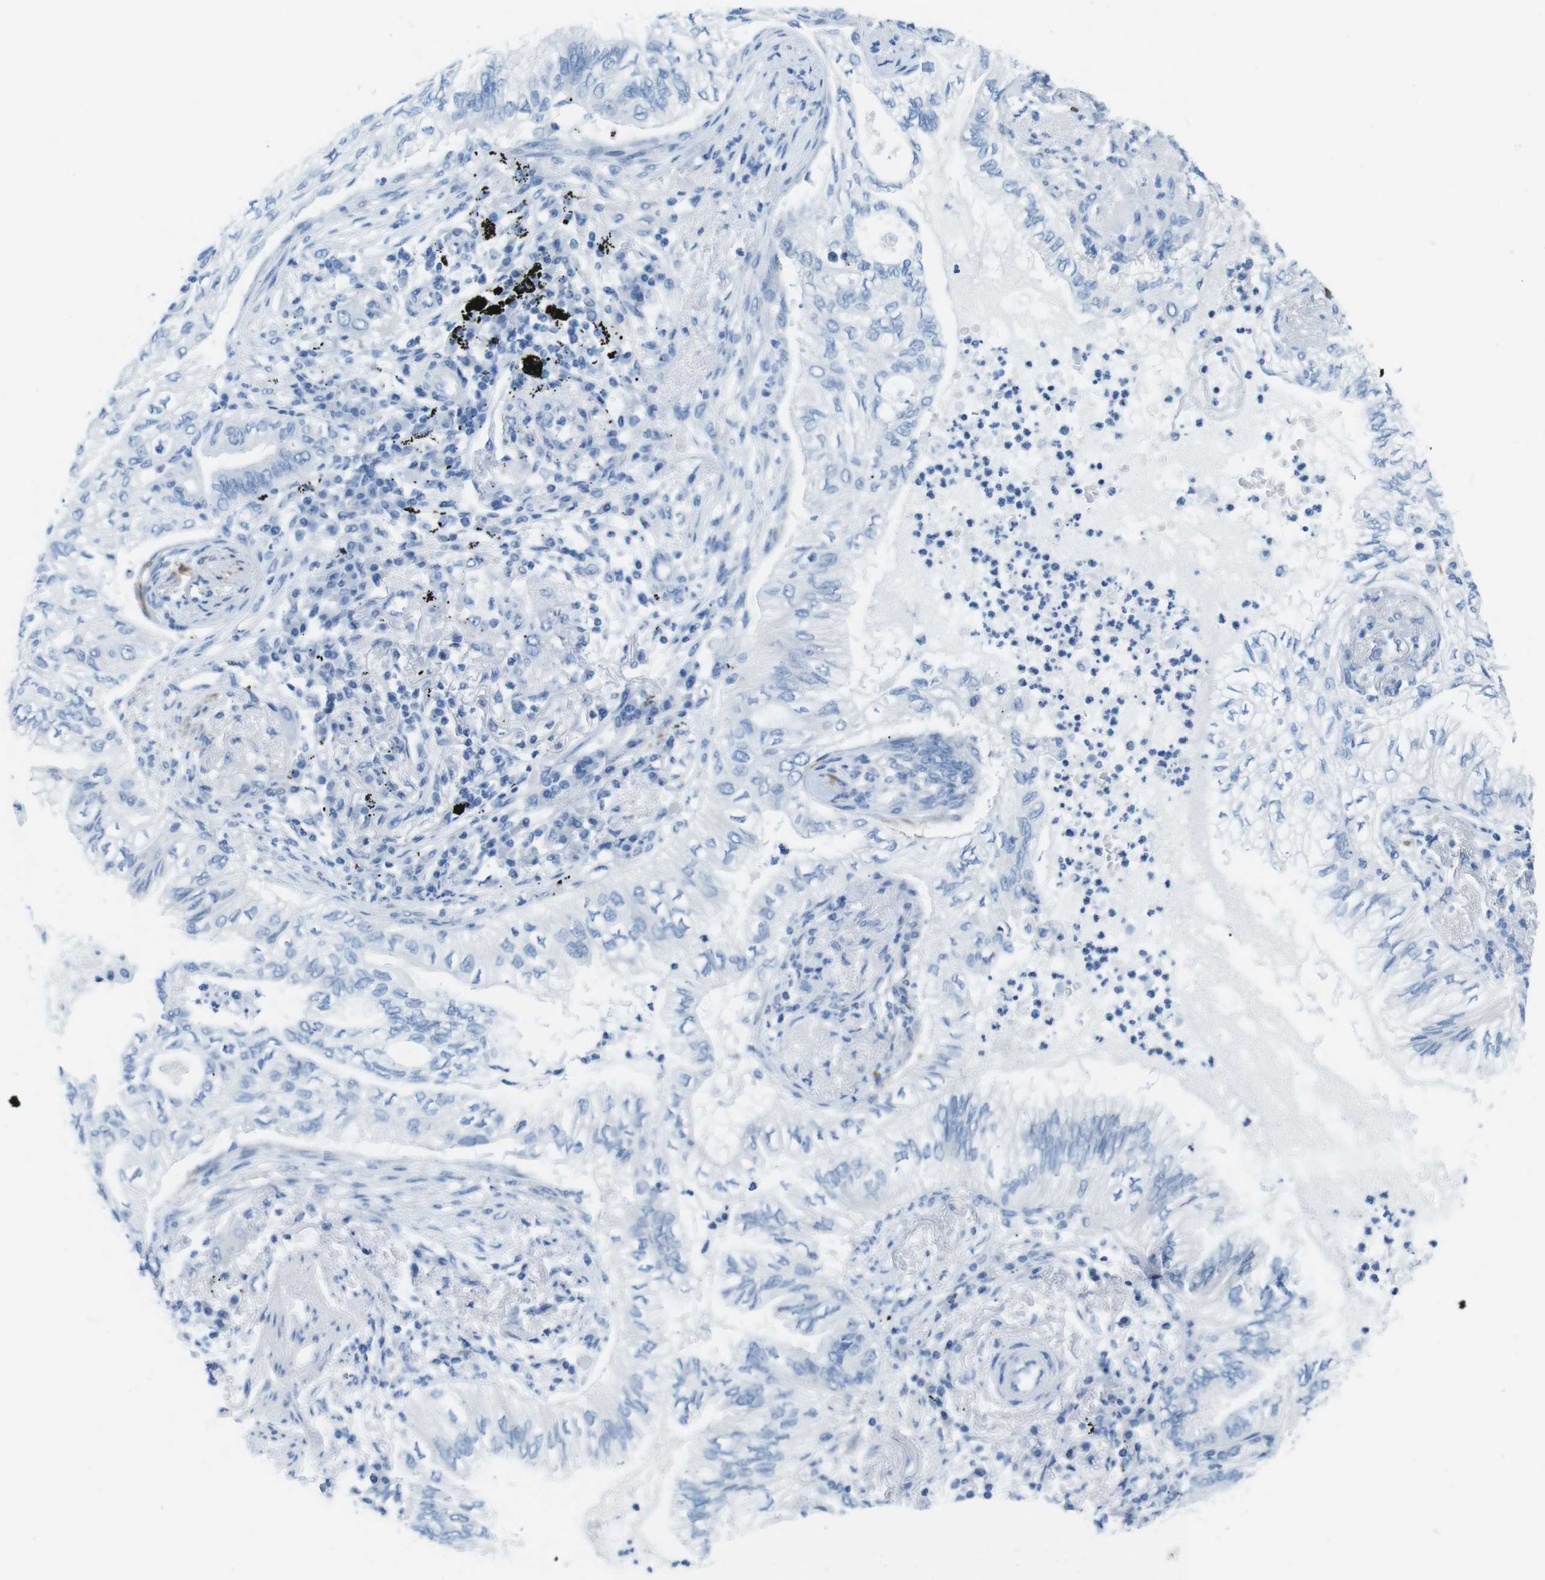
{"staining": {"intensity": "negative", "quantity": "none", "location": "none"}, "tissue": "lung cancer", "cell_type": "Tumor cells", "image_type": "cancer", "snomed": [{"axis": "morphology", "description": "Normal tissue, NOS"}, {"axis": "morphology", "description": "Adenocarcinoma, NOS"}, {"axis": "topography", "description": "Bronchus"}, {"axis": "topography", "description": "Lung"}], "caption": "Lung cancer was stained to show a protein in brown. There is no significant expression in tumor cells. (DAB (3,3'-diaminobenzidine) immunohistochemistry (IHC) with hematoxylin counter stain).", "gene": "GAP43", "patient": {"sex": "female", "age": 70}}